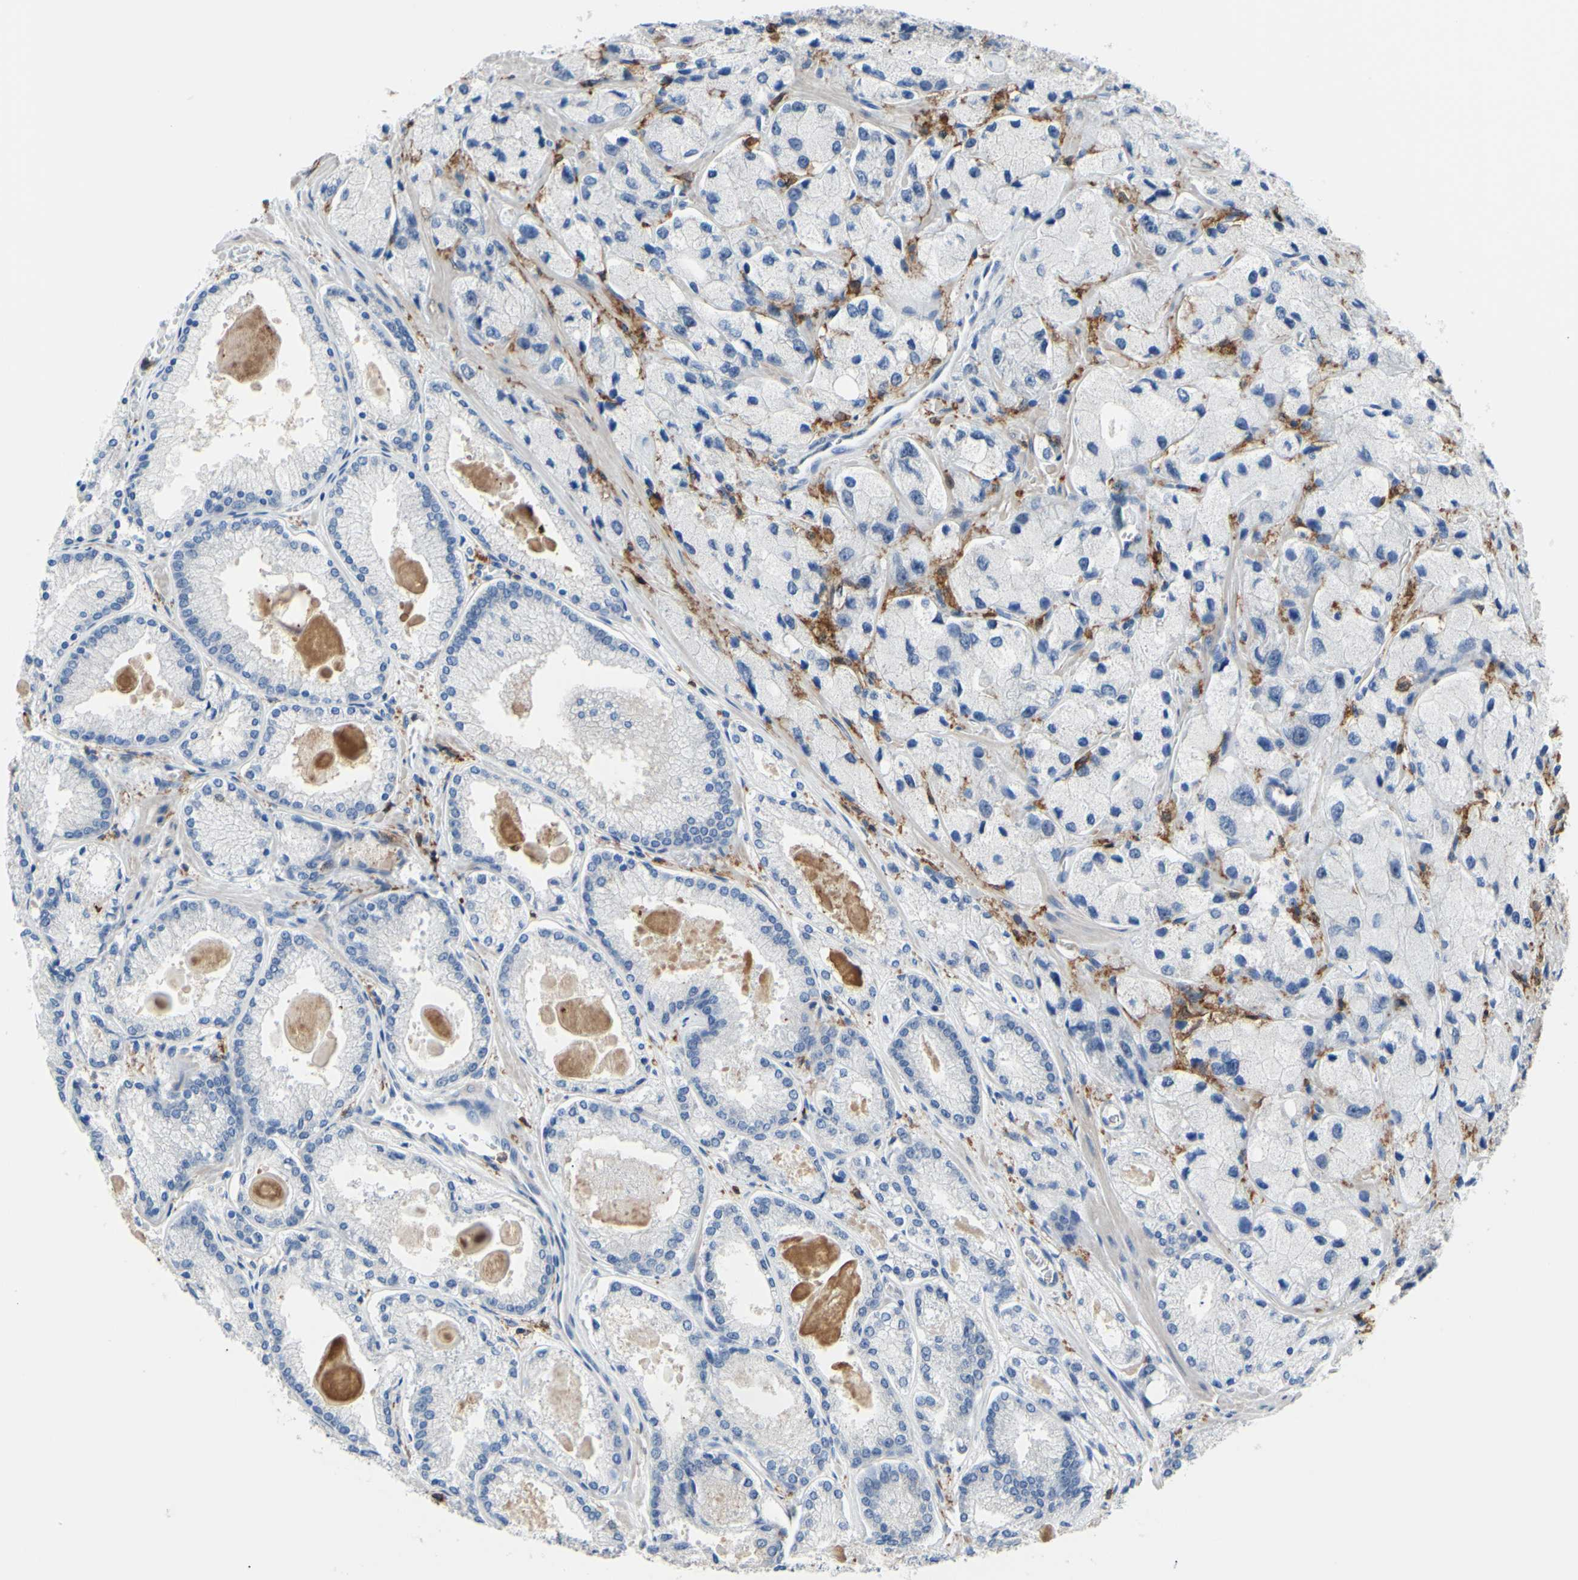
{"staining": {"intensity": "negative", "quantity": "none", "location": "none"}, "tissue": "prostate cancer", "cell_type": "Tumor cells", "image_type": "cancer", "snomed": [{"axis": "morphology", "description": "Adenocarcinoma, High grade"}, {"axis": "topography", "description": "Prostate"}], "caption": "A high-resolution micrograph shows IHC staining of prostate cancer (adenocarcinoma (high-grade)), which demonstrates no significant staining in tumor cells. (DAB (3,3'-diaminobenzidine) IHC visualized using brightfield microscopy, high magnification).", "gene": "FCGR2A", "patient": {"sex": "male", "age": 58}}